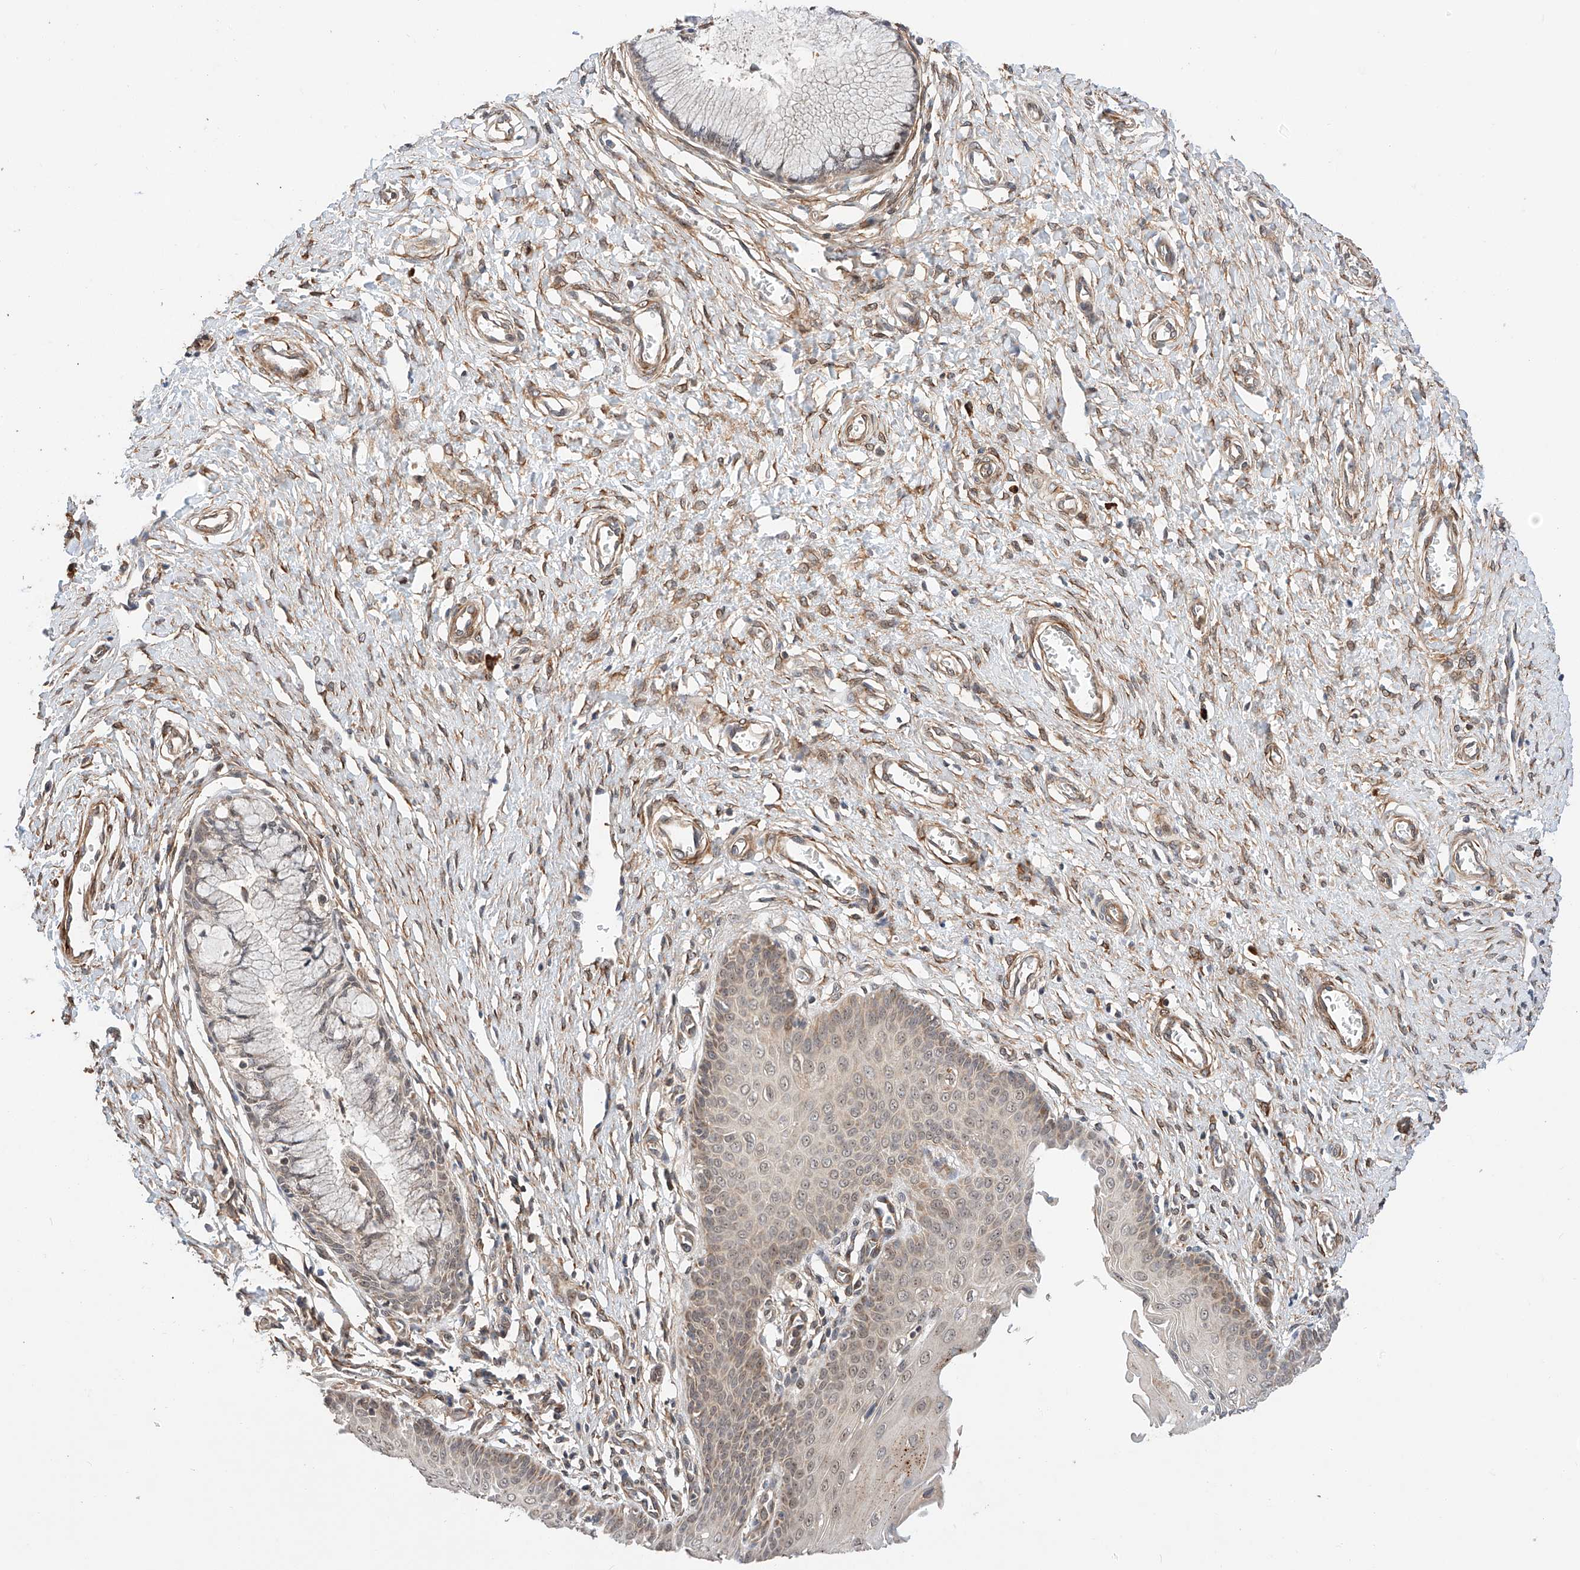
{"staining": {"intensity": "moderate", "quantity": "25%-75%", "location": "cytoplasmic/membranous"}, "tissue": "cervix", "cell_type": "Glandular cells", "image_type": "normal", "snomed": [{"axis": "morphology", "description": "Normal tissue, NOS"}, {"axis": "topography", "description": "Cervix"}], "caption": "Protein expression analysis of normal human cervix reveals moderate cytoplasmic/membranous staining in about 25%-75% of glandular cells. The staining was performed using DAB (3,3'-diaminobenzidine), with brown indicating positive protein expression. Nuclei are stained blue with hematoxylin.", "gene": "RAB23", "patient": {"sex": "female", "age": 55}}